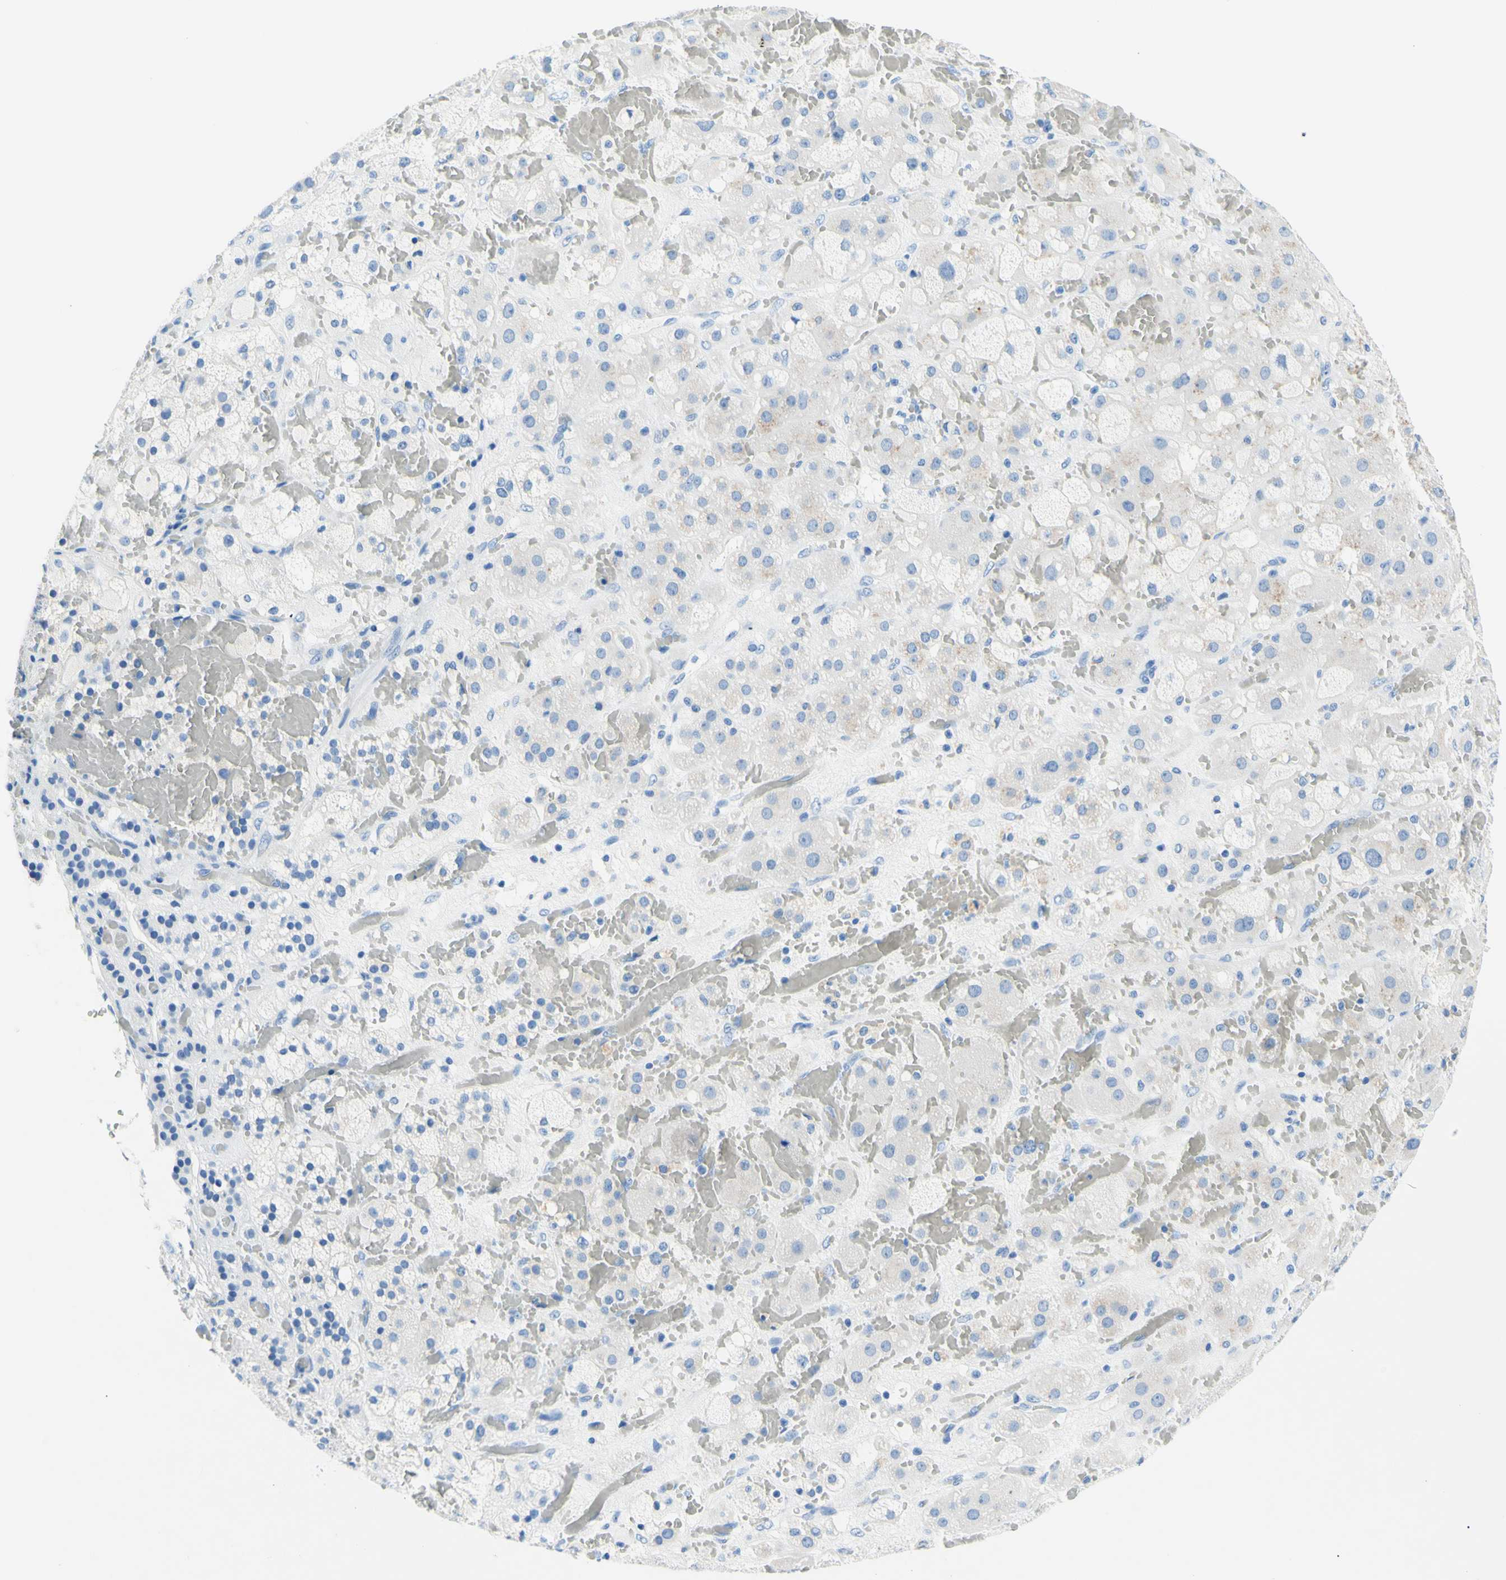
{"staining": {"intensity": "moderate", "quantity": "25%-75%", "location": "cytoplasmic/membranous"}, "tissue": "adrenal gland", "cell_type": "Glandular cells", "image_type": "normal", "snomed": [{"axis": "morphology", "description": "Normal tissue, NOS"}, {"axis": "topography", "description": "Adrenal gland"}], "caption": "Protein staining exhibits moderate cytoplasmic/membranous expression in about 25%-75% of glandular cells in benign adrenal gland.", "gene": "MYH2", "patient": {"sex": "female", "age": 47}}